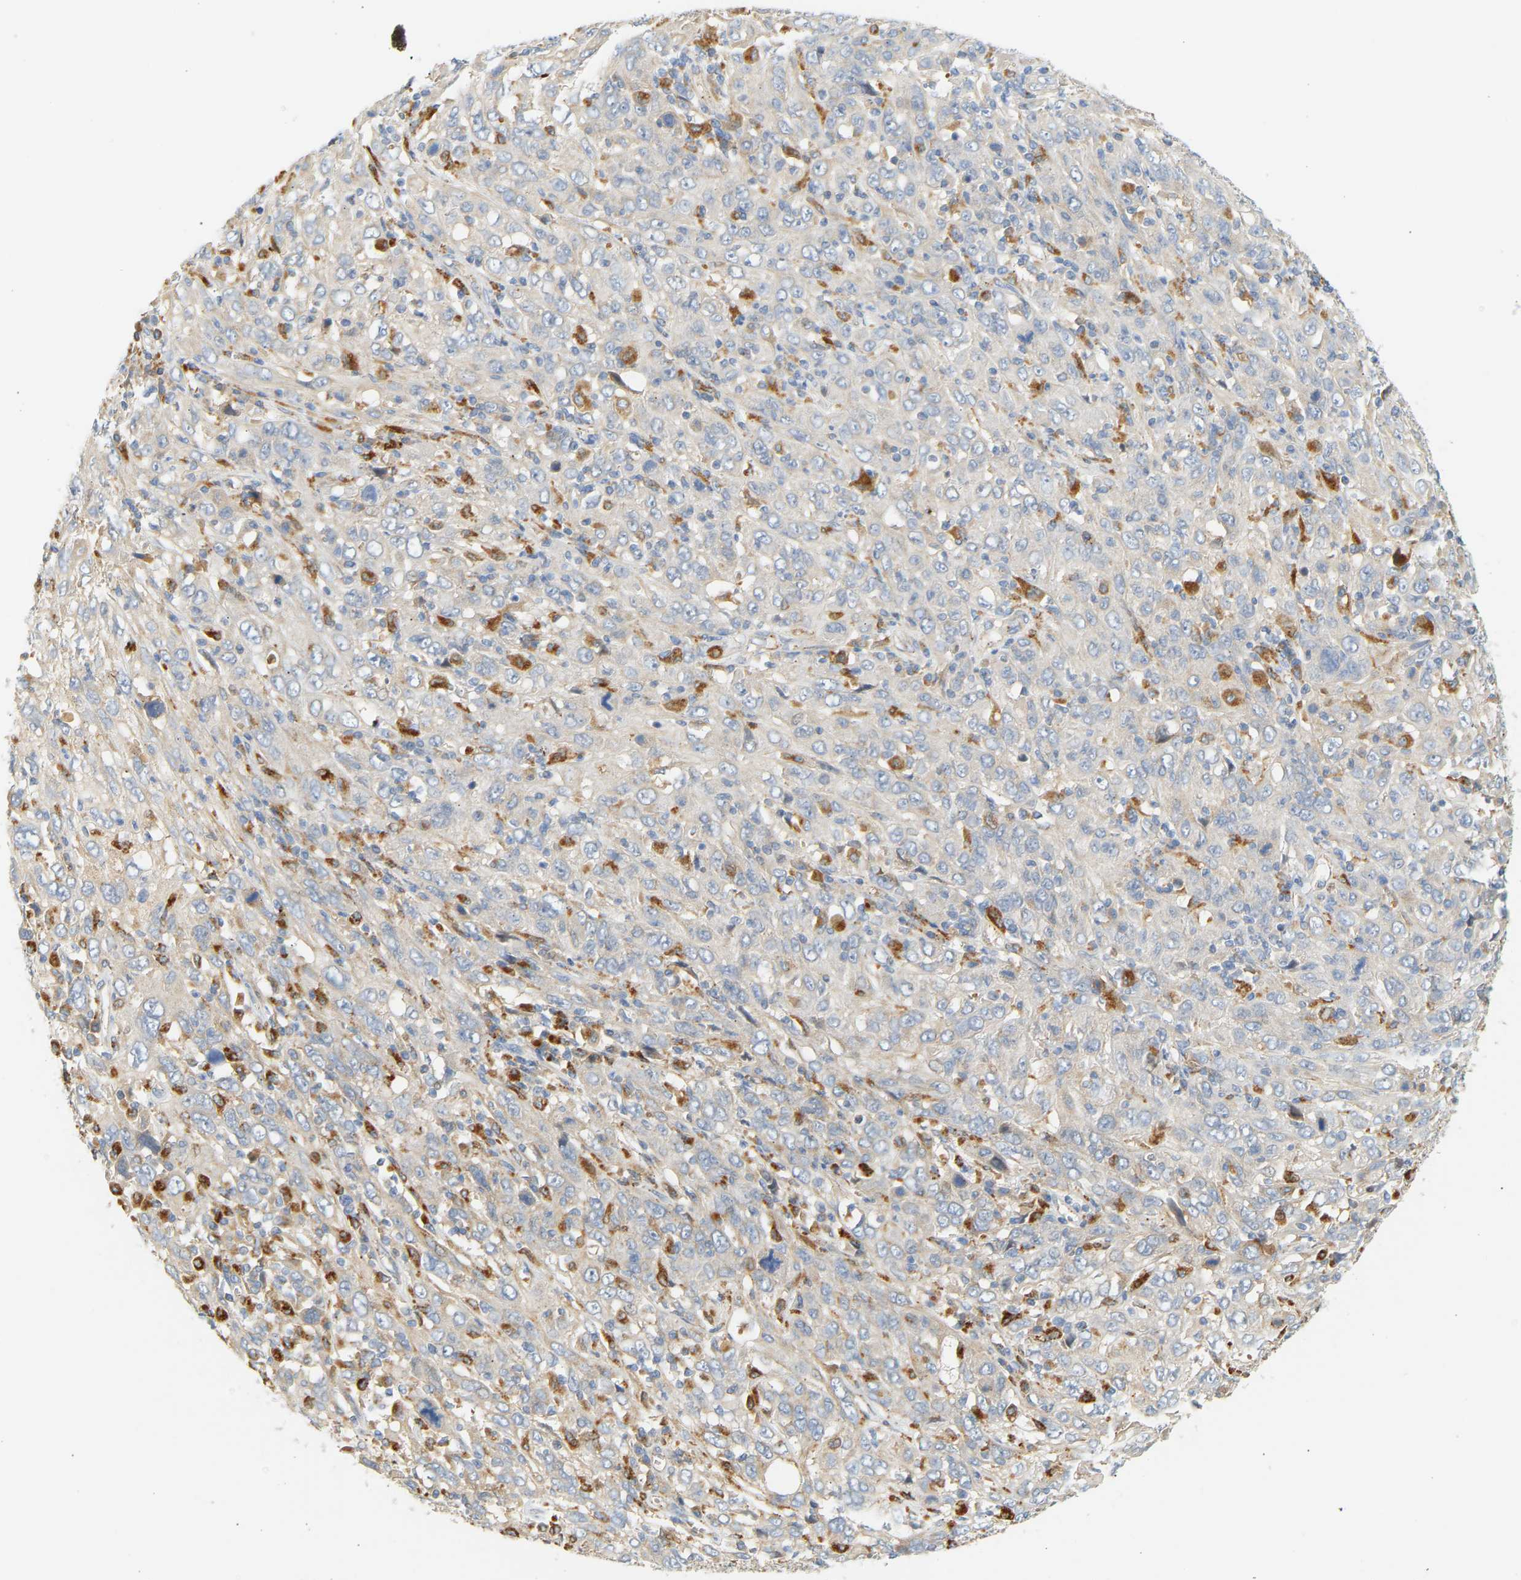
{"staining": {"intensity": "negative", "quantity": "none", "location": "none"}, "tissue": "cervical cancer", "cell_type": "Tumor cells", "image_type": "cancer", "snomed": [{"axis": "morphology", "description": "Squamous cell carcinoma, NOS"}, {"axis": "topography", "description": "Cervix"}], "caption": "Tumor cells are negative for brown protein staining in squamous cell carcinoma (cervical). Nuclei are stained in blue.", "gene": "ENTHD1", "patient": {"sex": "female", "age": 46}}